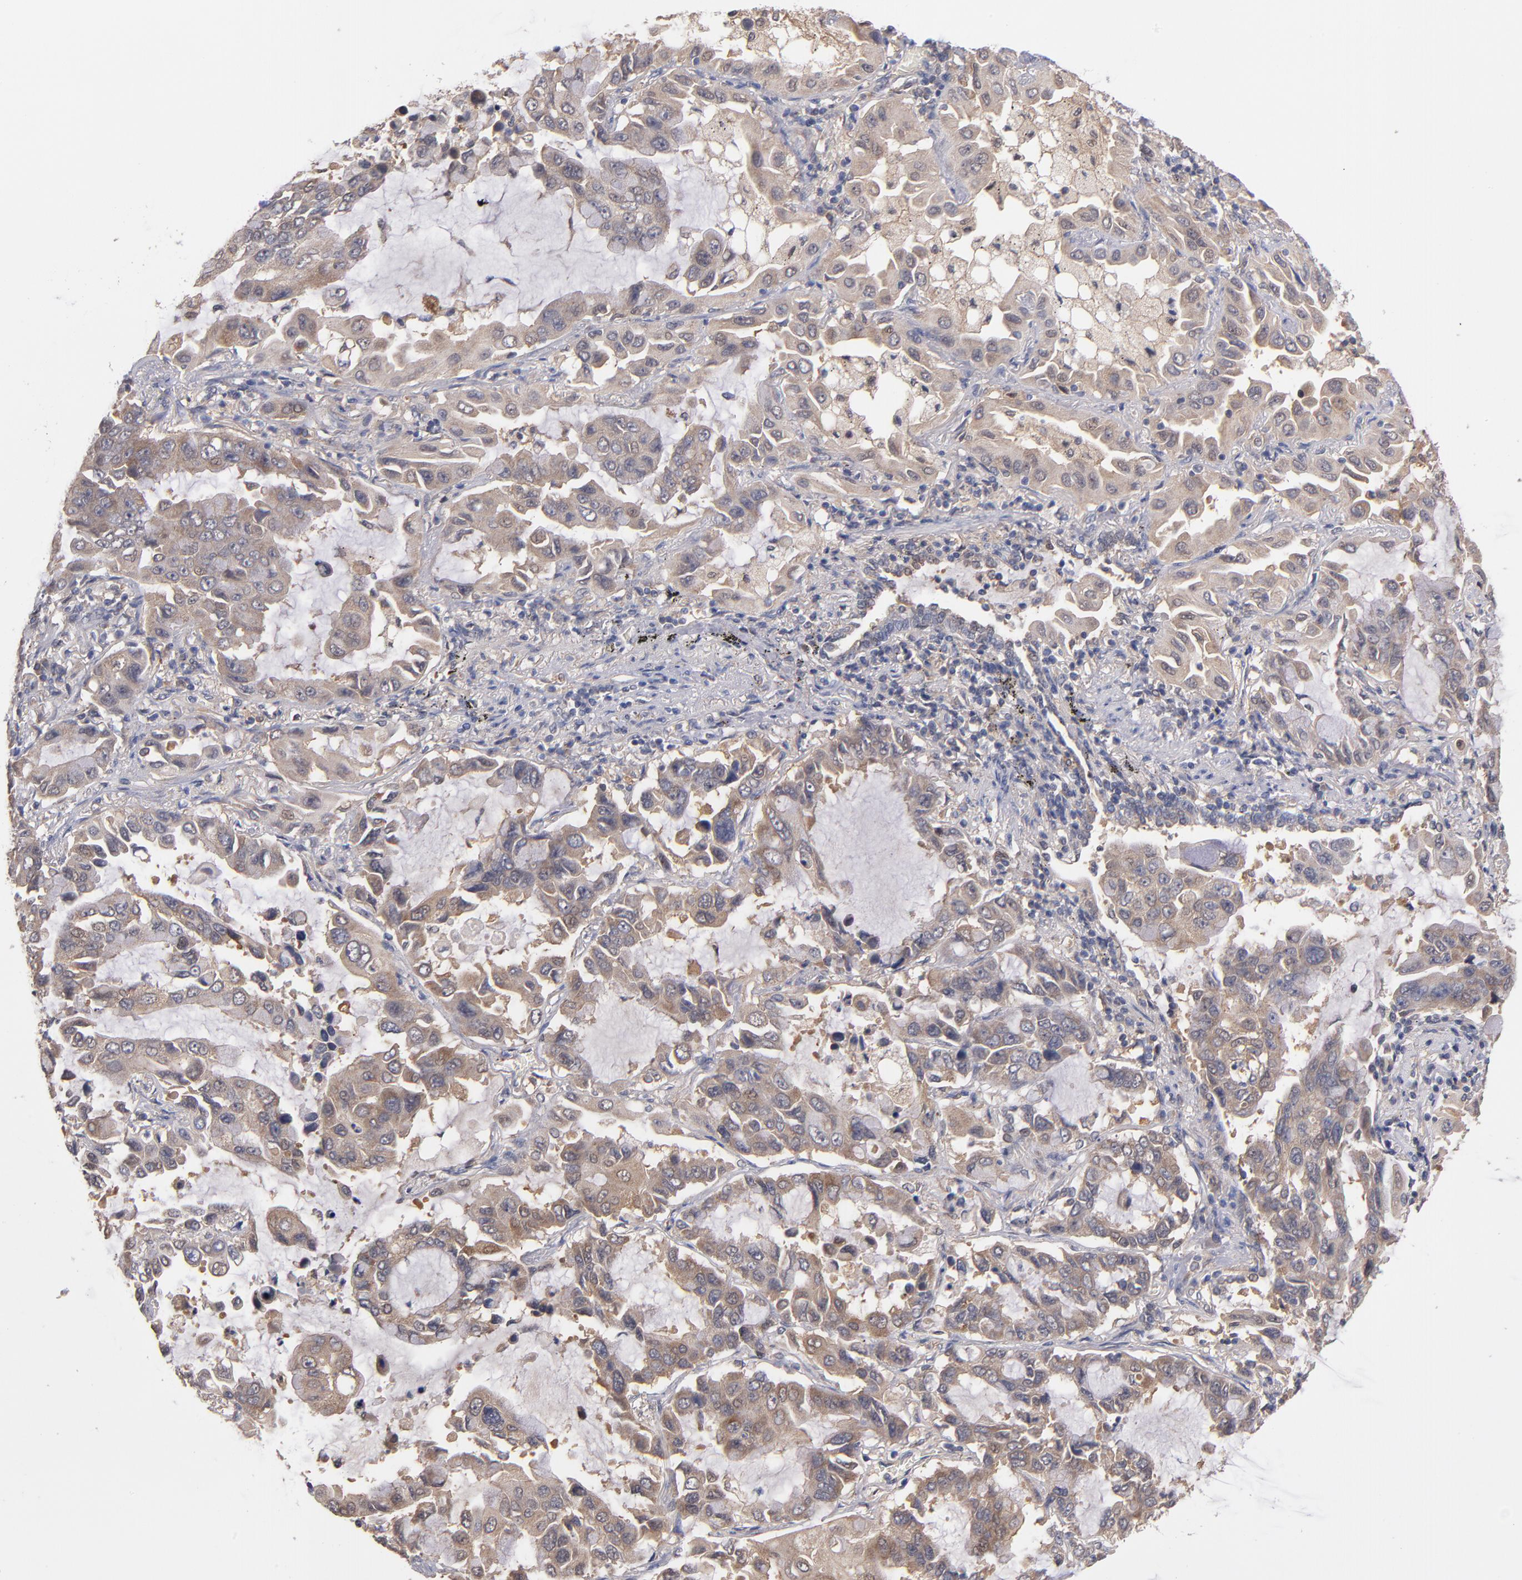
{"staining": {"intensity": "moderate", "quantity": ">75%", "location": "cytoplasmic/membranous"}, "tissue": "lung cancer", "cell_type": "Tumor cells", "image_type": "cancer", "snomed": [{"axis": "morphology", "description": "Adenocarcinoma, NOS"}, {"axis": "topography", "description": "Lung"}], "caption": "IHC of lung cancer displays medium levels of moderate cytoplasmic/membranous staining in approximately >75% of tumor cells.", "gene": "GMFG", "patient": {"sex": "male", "age": 64}}